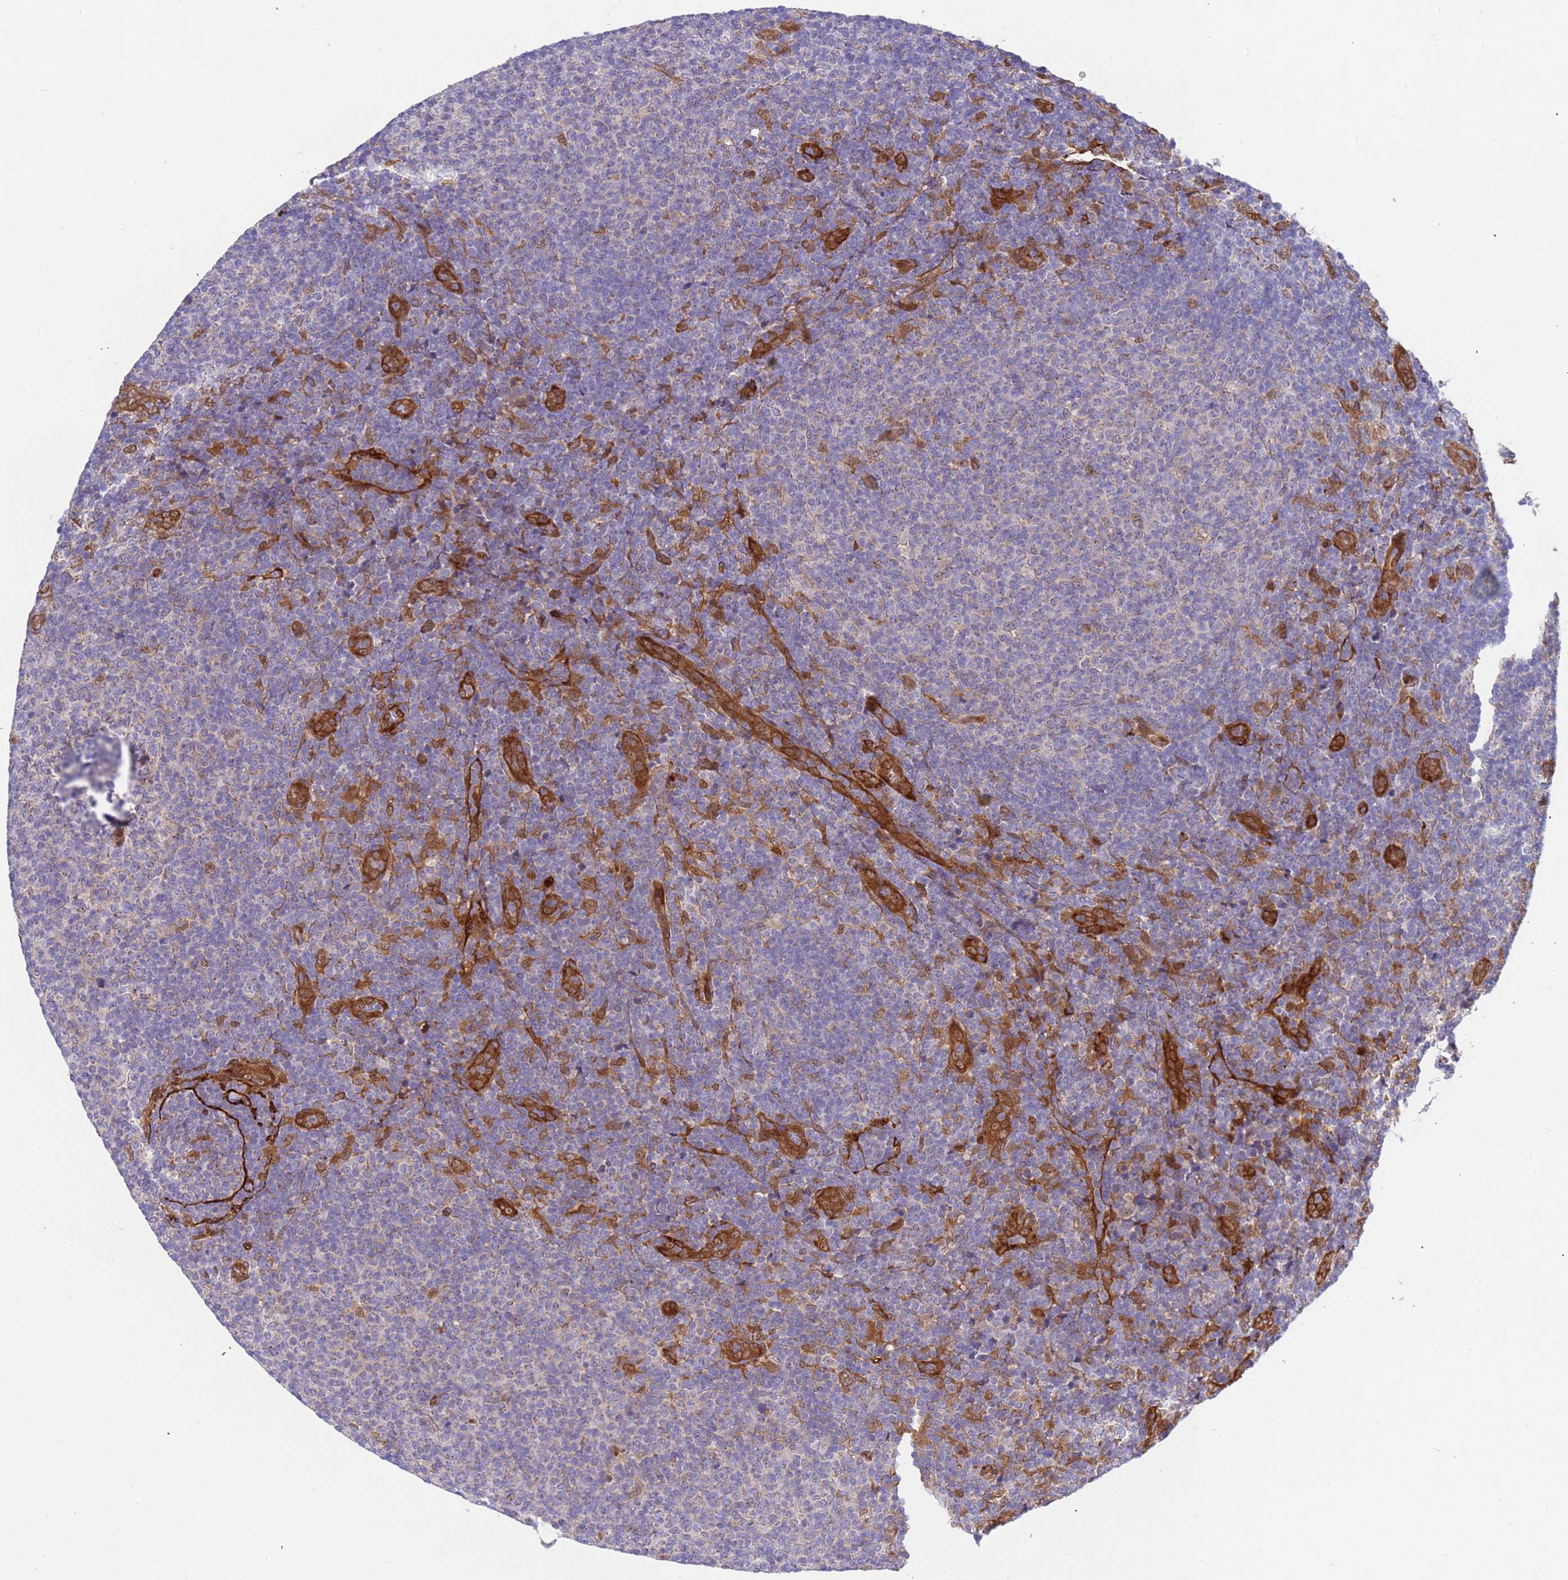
{"staining": {"intensity": "negative", "quantity": "none", "location": "none"}, "tissue": "lymphoma", "cell_type": "Tumor cells", "image_type": "cancer", "snomed": [{"axis": "morphology", "description": "Malignant lymphoma, non-Hodgkin's type, Low grade"}, {"axis": "topography", "description": "Lymph node"}], "caption": "There is no significant expression in tumor cells of low-grade malignant lymphoma, non-Hodgkin's type.", "gene": "FOXRED1", "patient": {"sex": "male", "age": 66}}